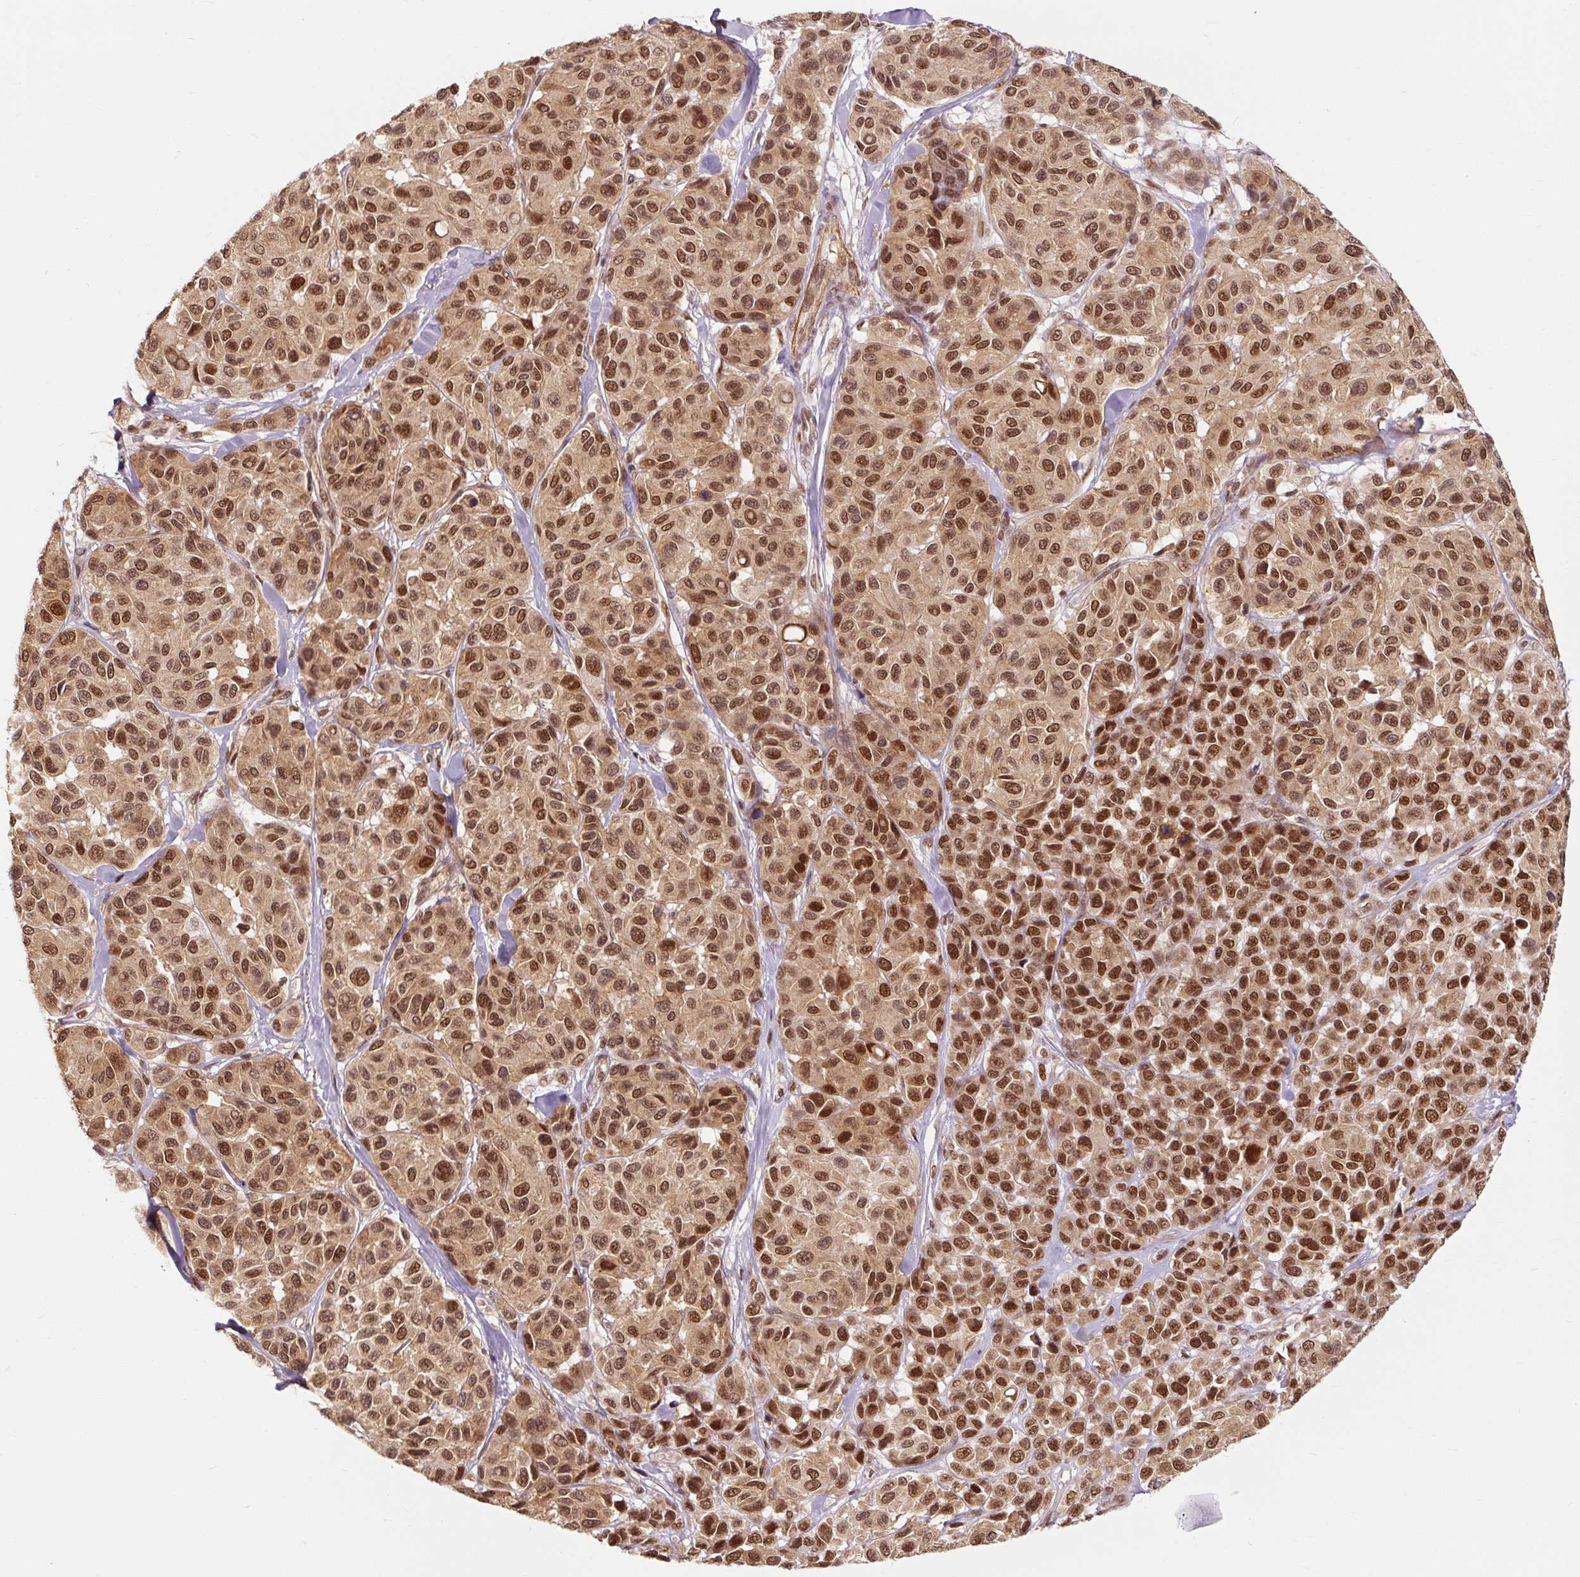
{"staining": {"intensity": "strong", "quantity": ">75%", "location": "nuclear"}, "tissue": "melanoma", "cell_type": "Tumor cells", "image_type": "cancer", "snomed": [{"axis": "morphology", "description": "Malignant melanoma, NOS"}, {"axis": "topography", "description": "Skin"}], "caption": "A histopathology image of melanoma stained for a protein exhibits strong nuclear brown staining in tumor cells.", "gene": "CSTF1", "patient": {"sex": "female", "age": 66}}